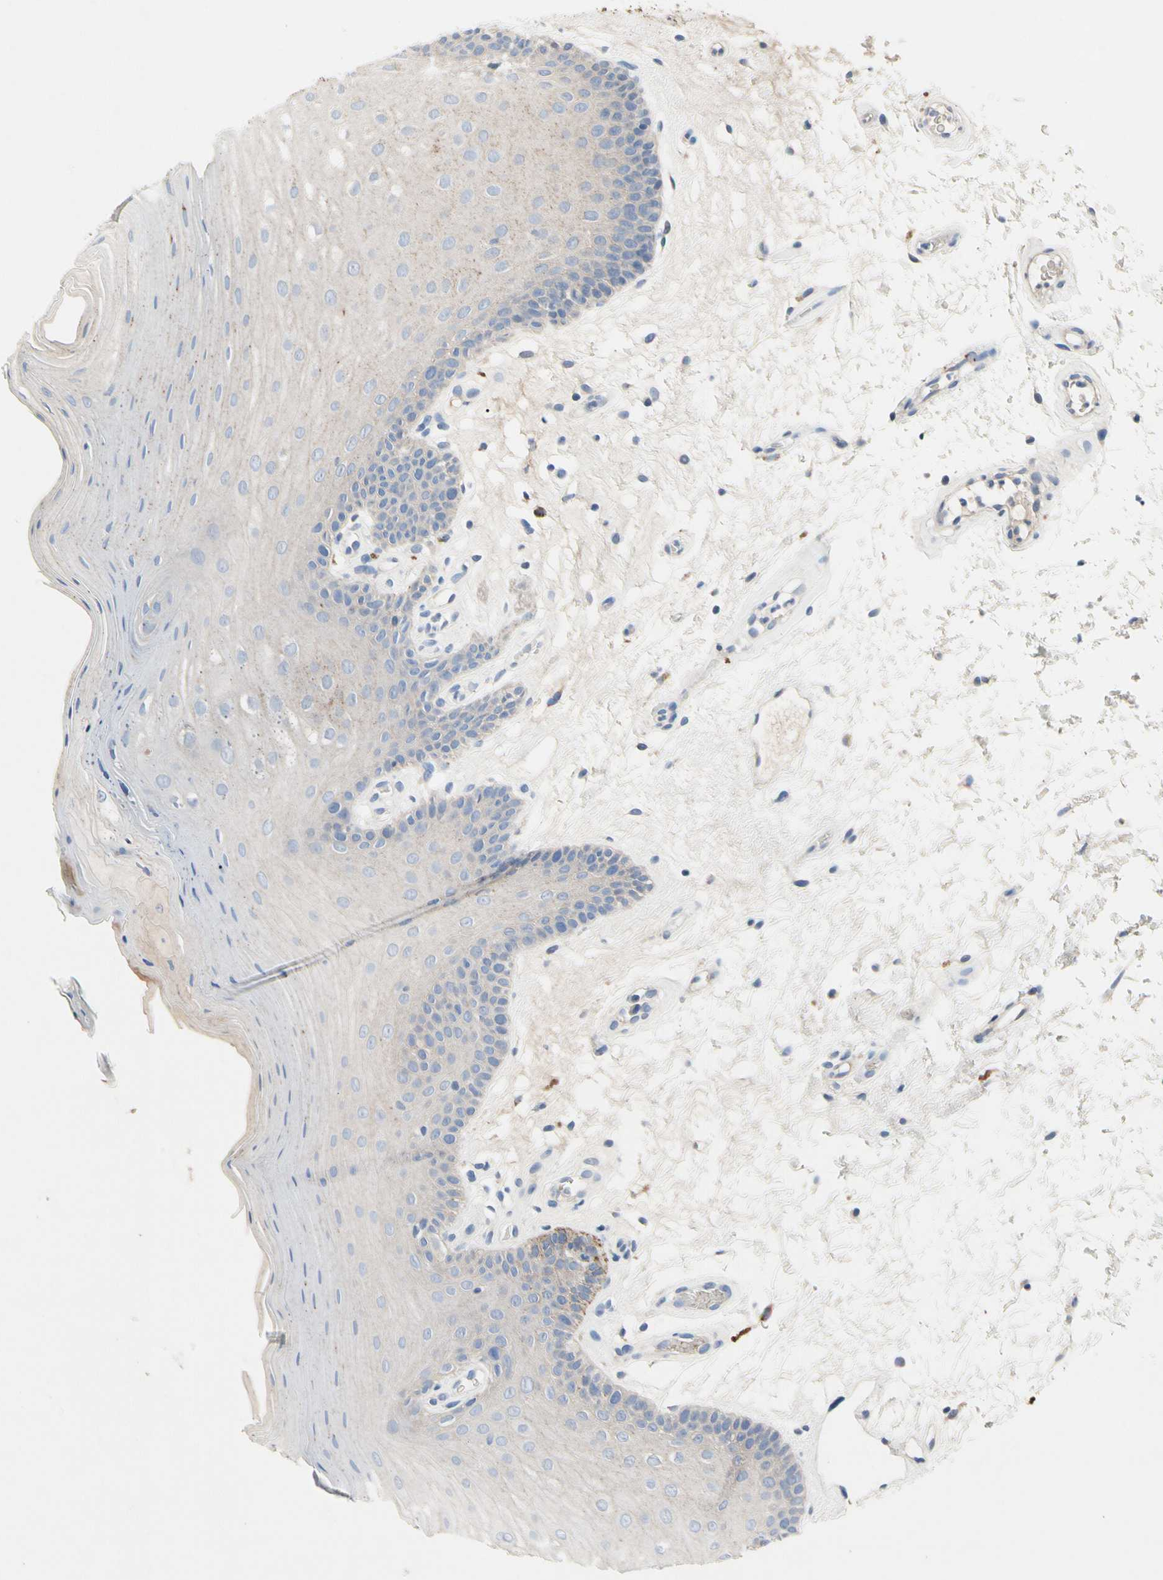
{"staining": {"intensity": "negative", "quantity": "none", "location": "none"}, "tissue": "oral mucosa", "cell_type": "Squamous epithelial cells", "image_type": "normal", "snomed": [{"axis": "morphology", "description": "Normal tissue, NOS"}, {"axis": "morphology", "description": "Squamous cell carcinoma, NOS"}, {"axis": "topography", "description": "Skeletal muscle"}, {"axis": "topography", "description": "Oral tissue"}, {"axis": "topography", "description": "Head-Neck"}], "caption": "This is an immunohistochemistry image of normal human oral mucosa. There is no positivity in squamous epithelial cells.", "gene": "RETSAT", "patient": {"sex": "male", "age": 71}}